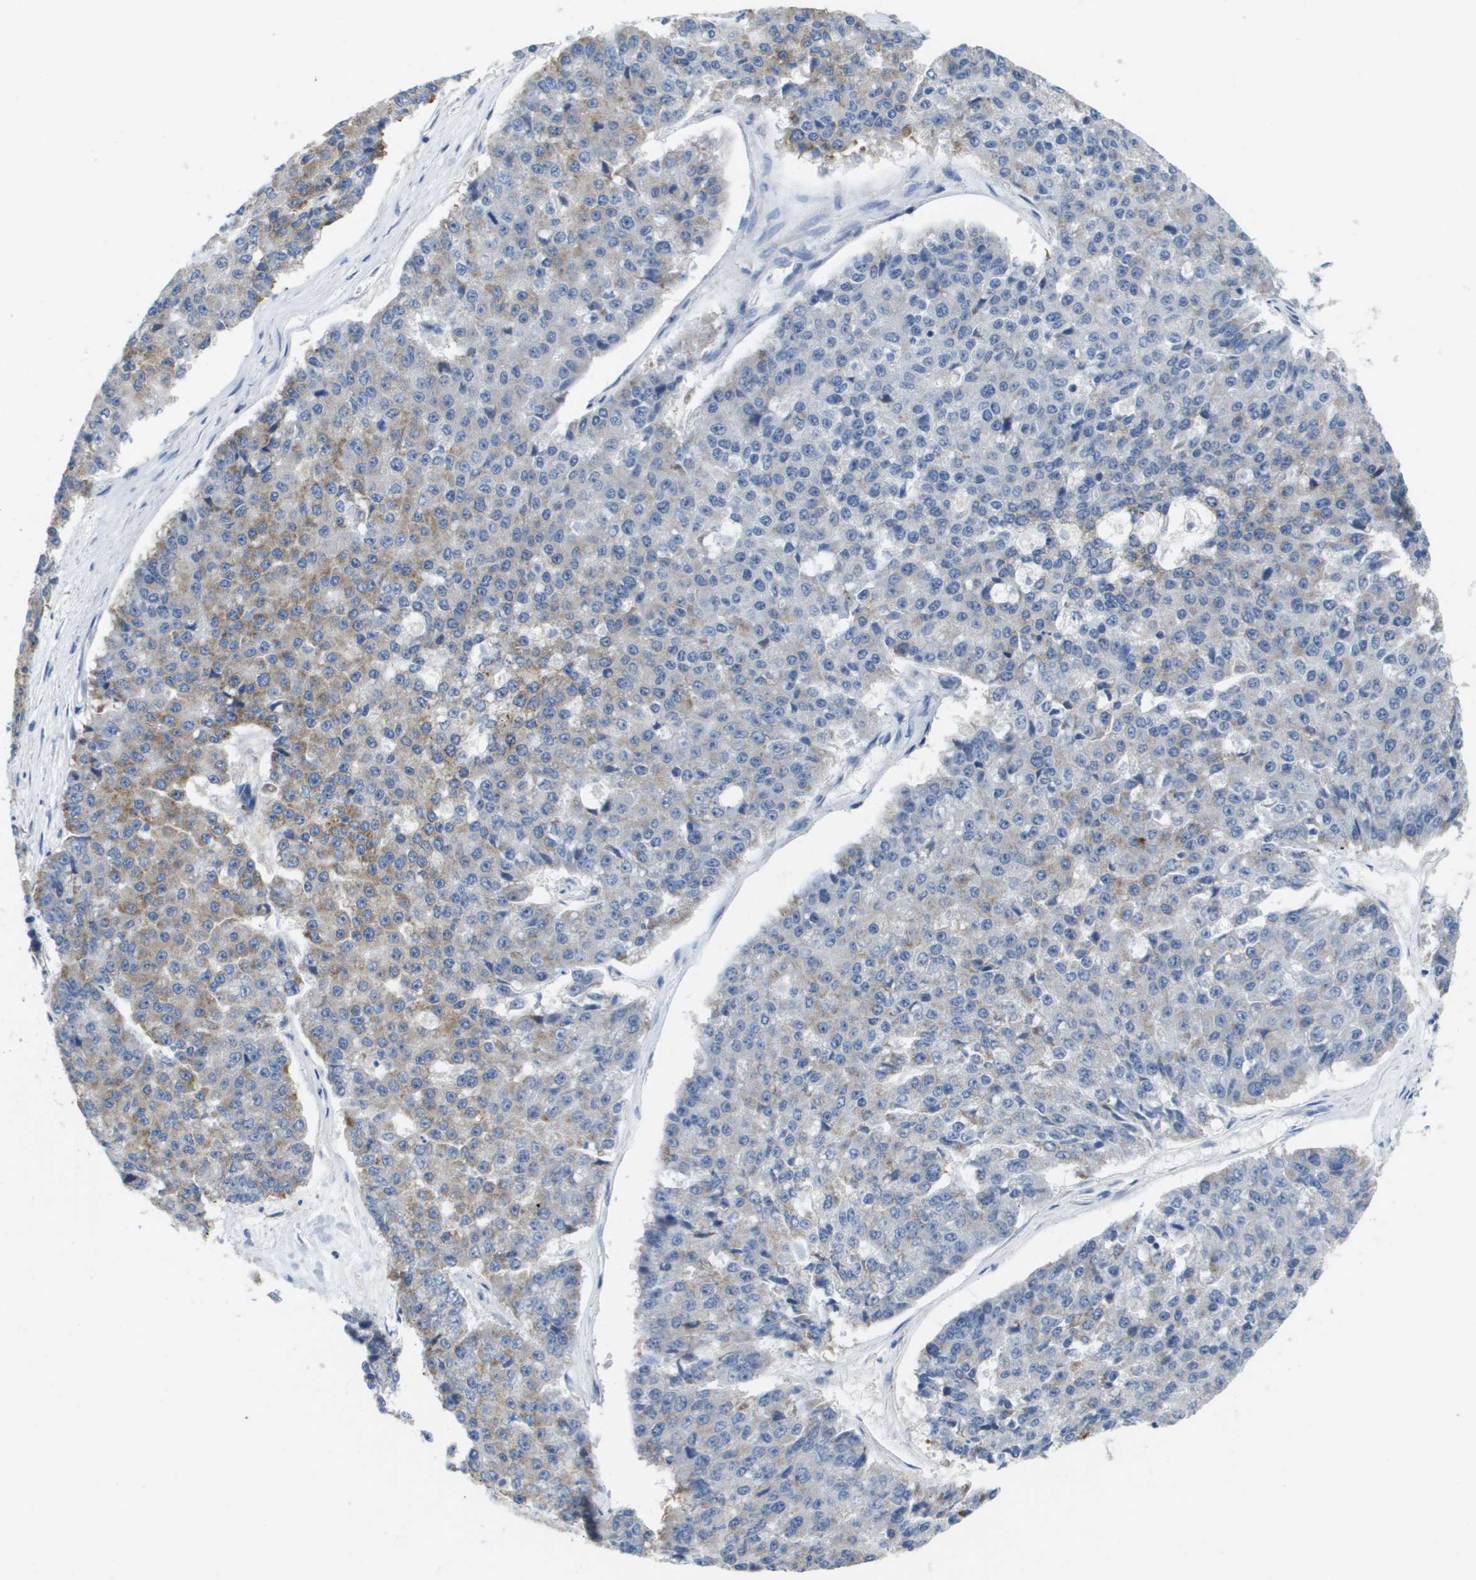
{"staining": {"intensity": "moderate", "quantity": "25%-75%", "location": "cytoplasmic/membranous"}, "tissue": "pancreatic cancer", "cell_type": "Tumor cells", "image_type": "cancer", "snomed": [{"axis": "morphology", "description": "Adenocarcinoma, NOS"}, {"axis": "topography", "description": "Pancreas"}], "caption": "There is medium levels of moderate cytoplasmic/membranous staining in tumor cells of adenocarcinoma (pancreatic), as demonstrated by immunohistochemical staining (brown color).", "gene": "CD3G", "patient": {"sex": "male", "age": 50}}